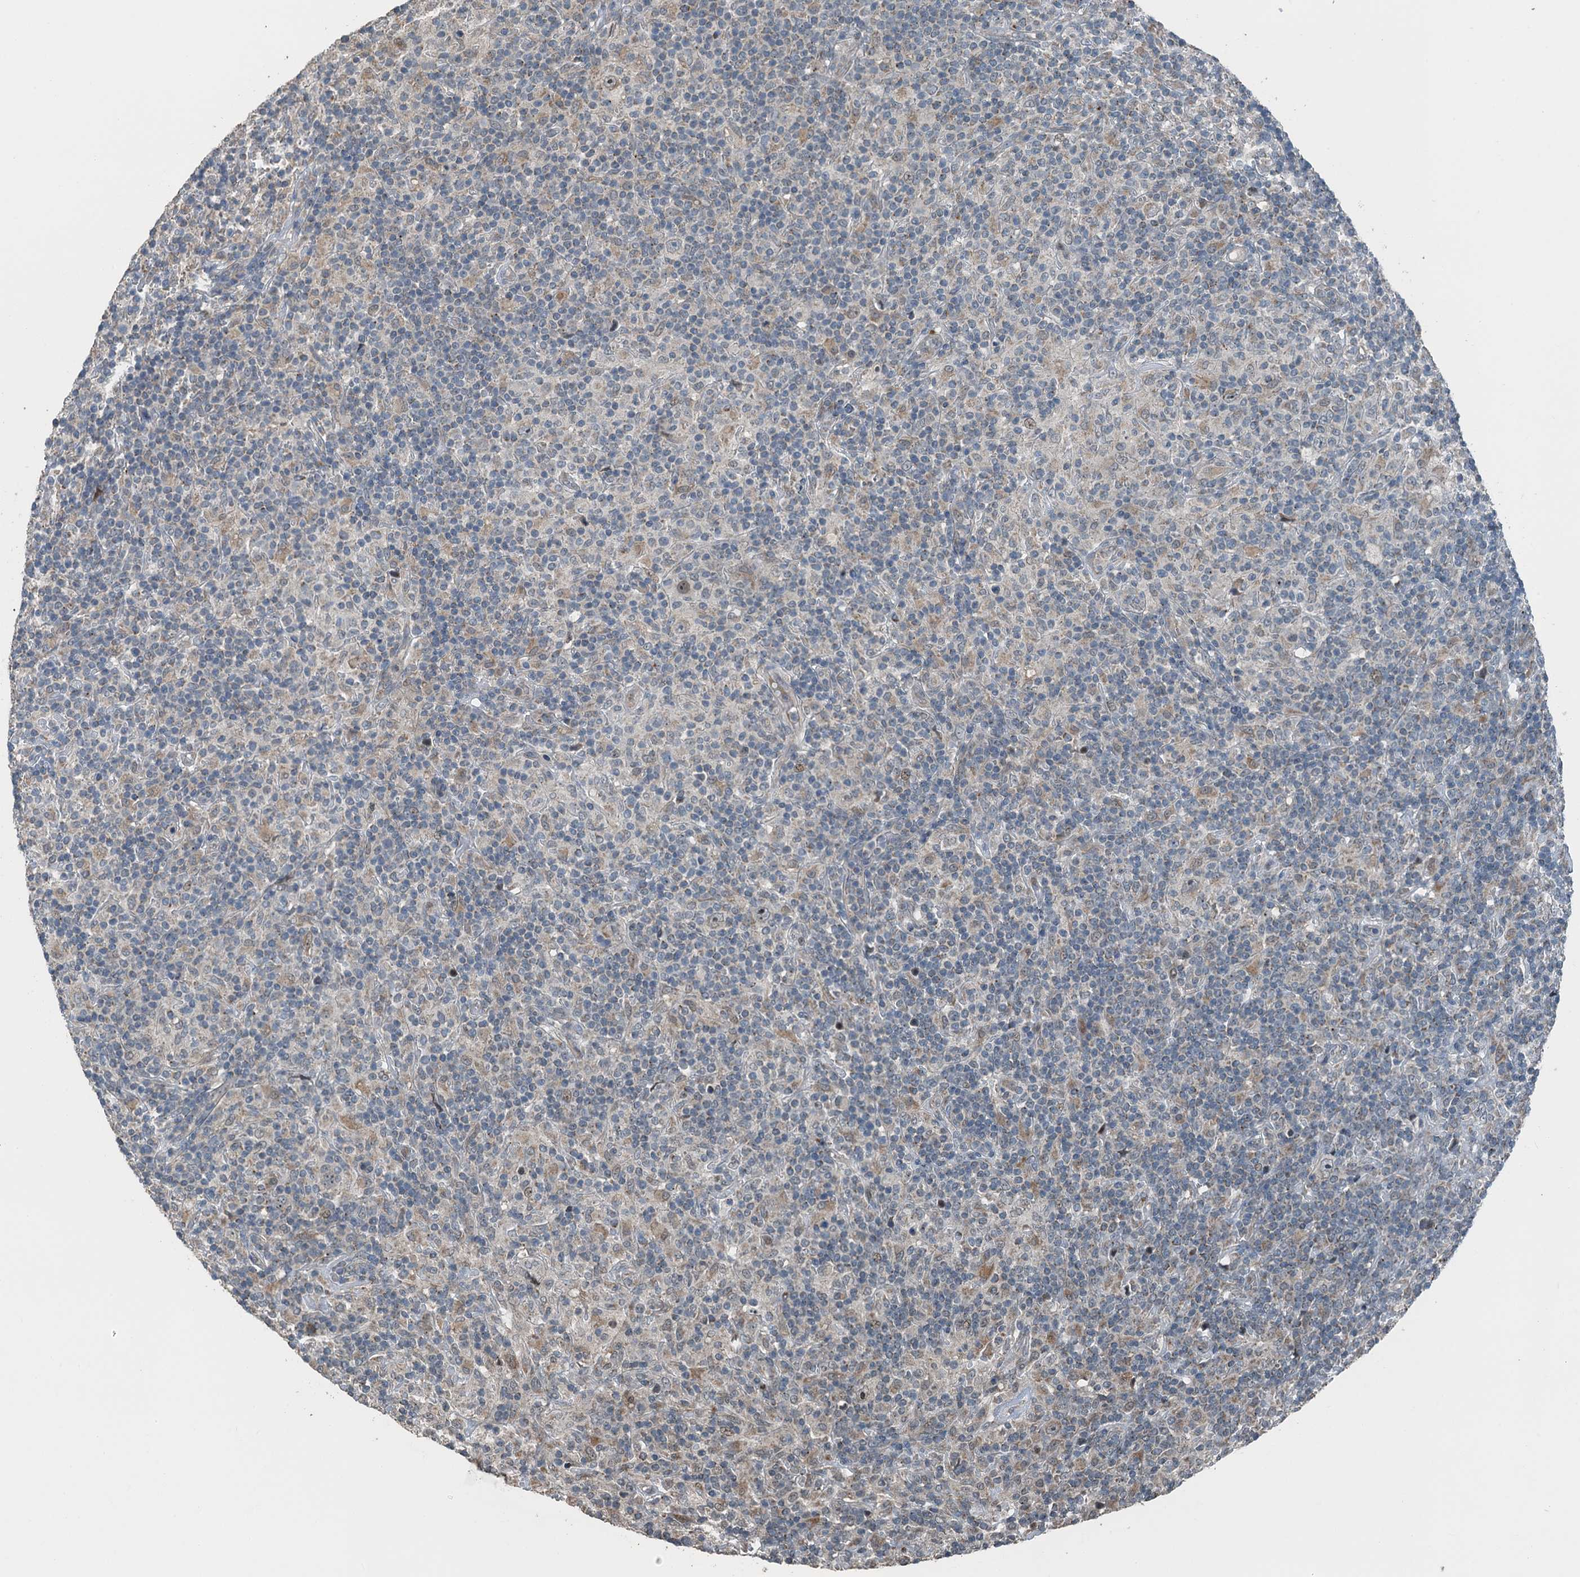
{"staining": {"intensity": "negative", "quantity": "none", "location": "none"}, "tissue": "lymphoma", "cell_type": "Tumor cells", "image_type": "cancer", "snomed": [{"axis": "morphology", "description": "Hodgkin's disease, NOS"}, {"axis": "topography", "description": "Lymph node"}], "caption": "A high-resolution photomicrograph shows IHC staining of lymphoma, which exhibits no significant expression in tumor cells.", "gene": "BMERB1", "patient": {"sex": "male", "age": 70}}